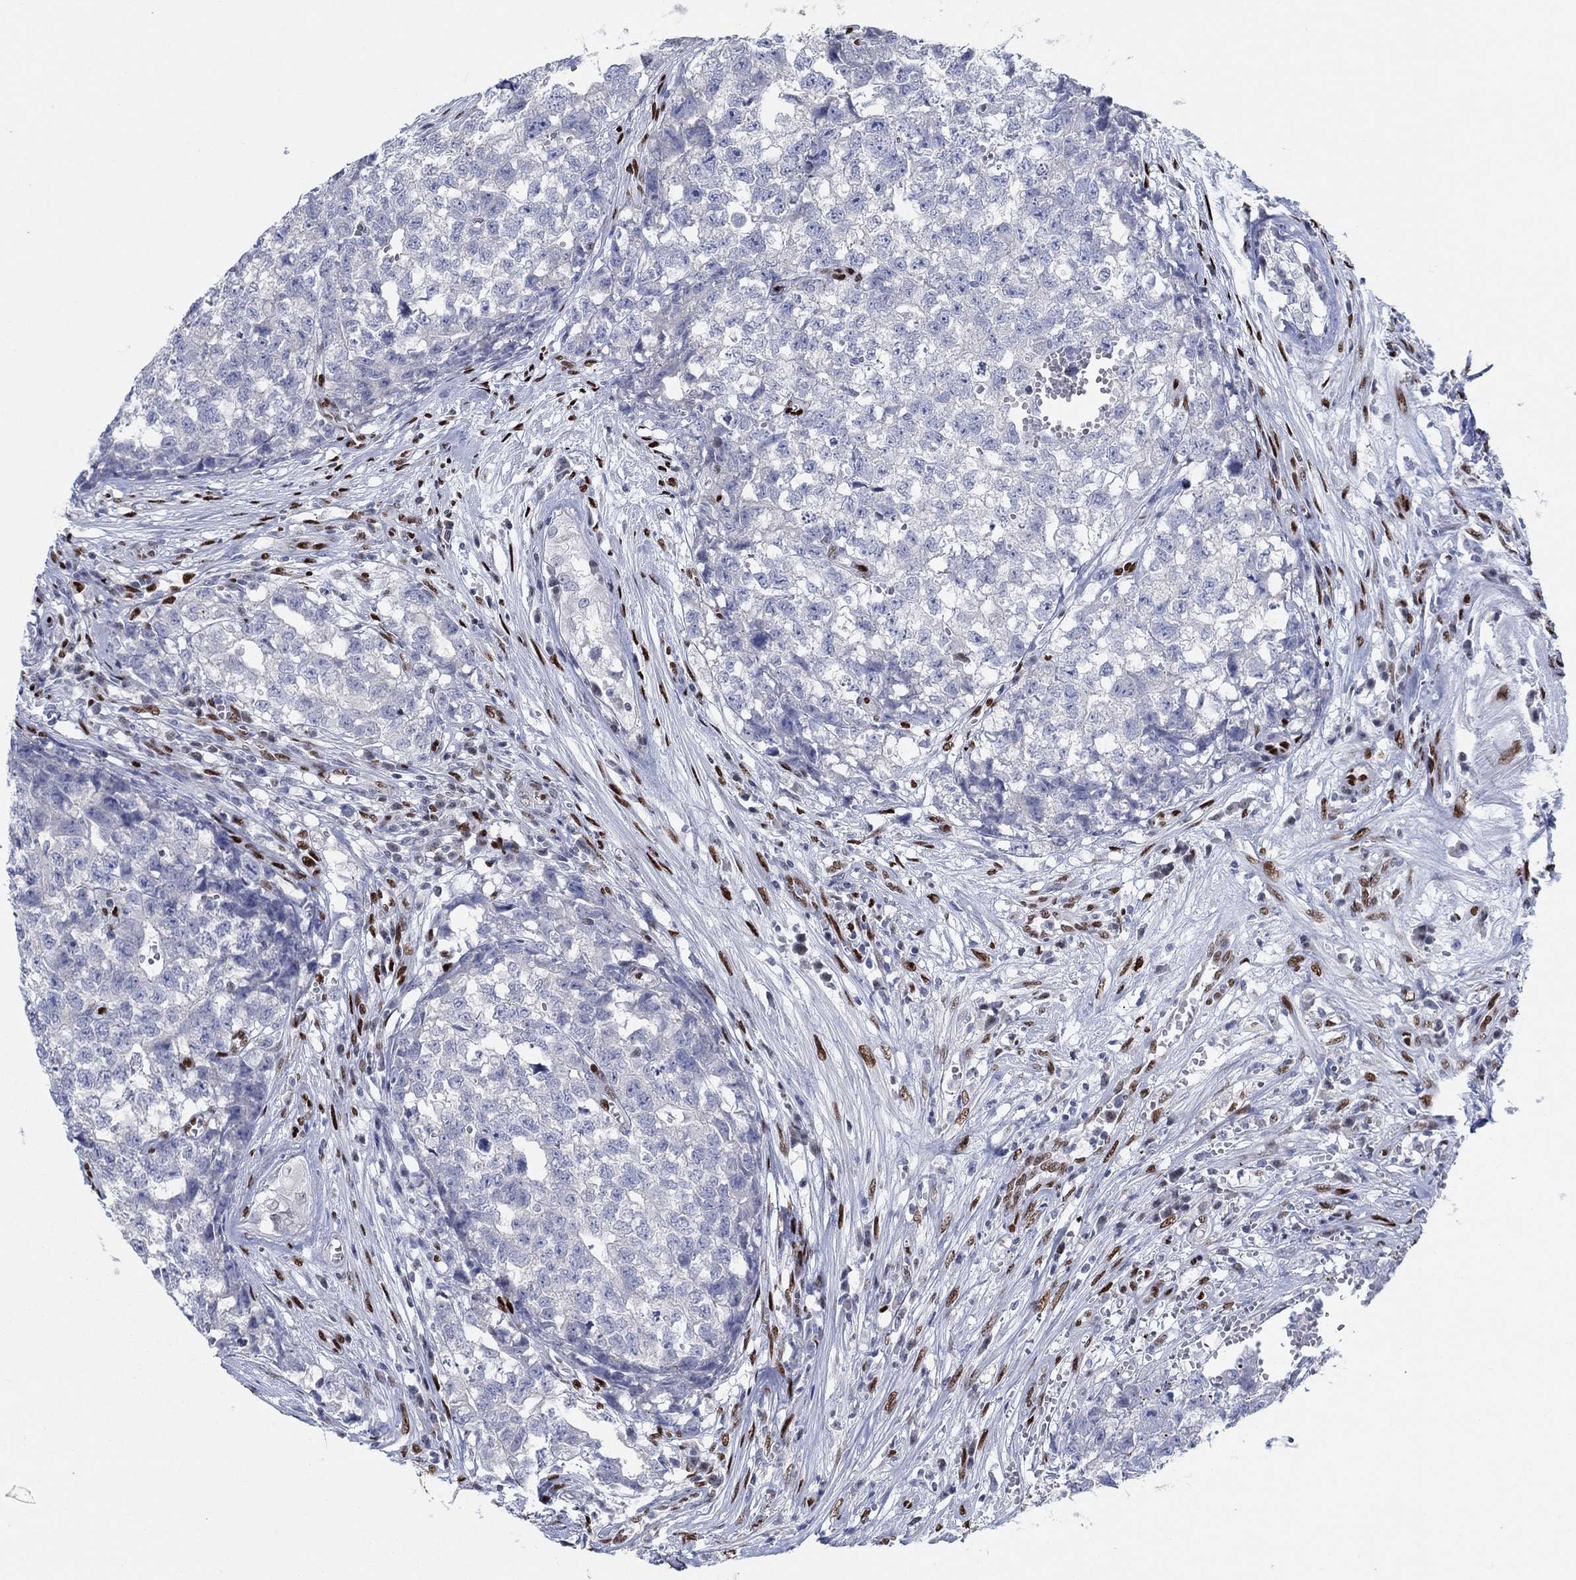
{"staining": {"intensity": "negative", "quantity": "none", "location": "none"}, "tissue": "testis cancer", "cell_type": "Tumor cells", "image_type": "cancer", "snomed": [{"axis": "morphology", "description": "Seminoma, NOS"}, {"axis": "morphology", "description": "Carcinoma, Embryonal, NOS"}, {"axis": "topography", "description": "Testis"}], "caption": "IHC photomicrograph of neoplastic tissue: human testis cancer (embryonal carcinoma) stained with DAB (3,3'-diaminobenzidine) demonstrates no significant protein expression in tumor cells.", "gene": "ZEB1", "patient": {"sex": "male", "age": 22}}